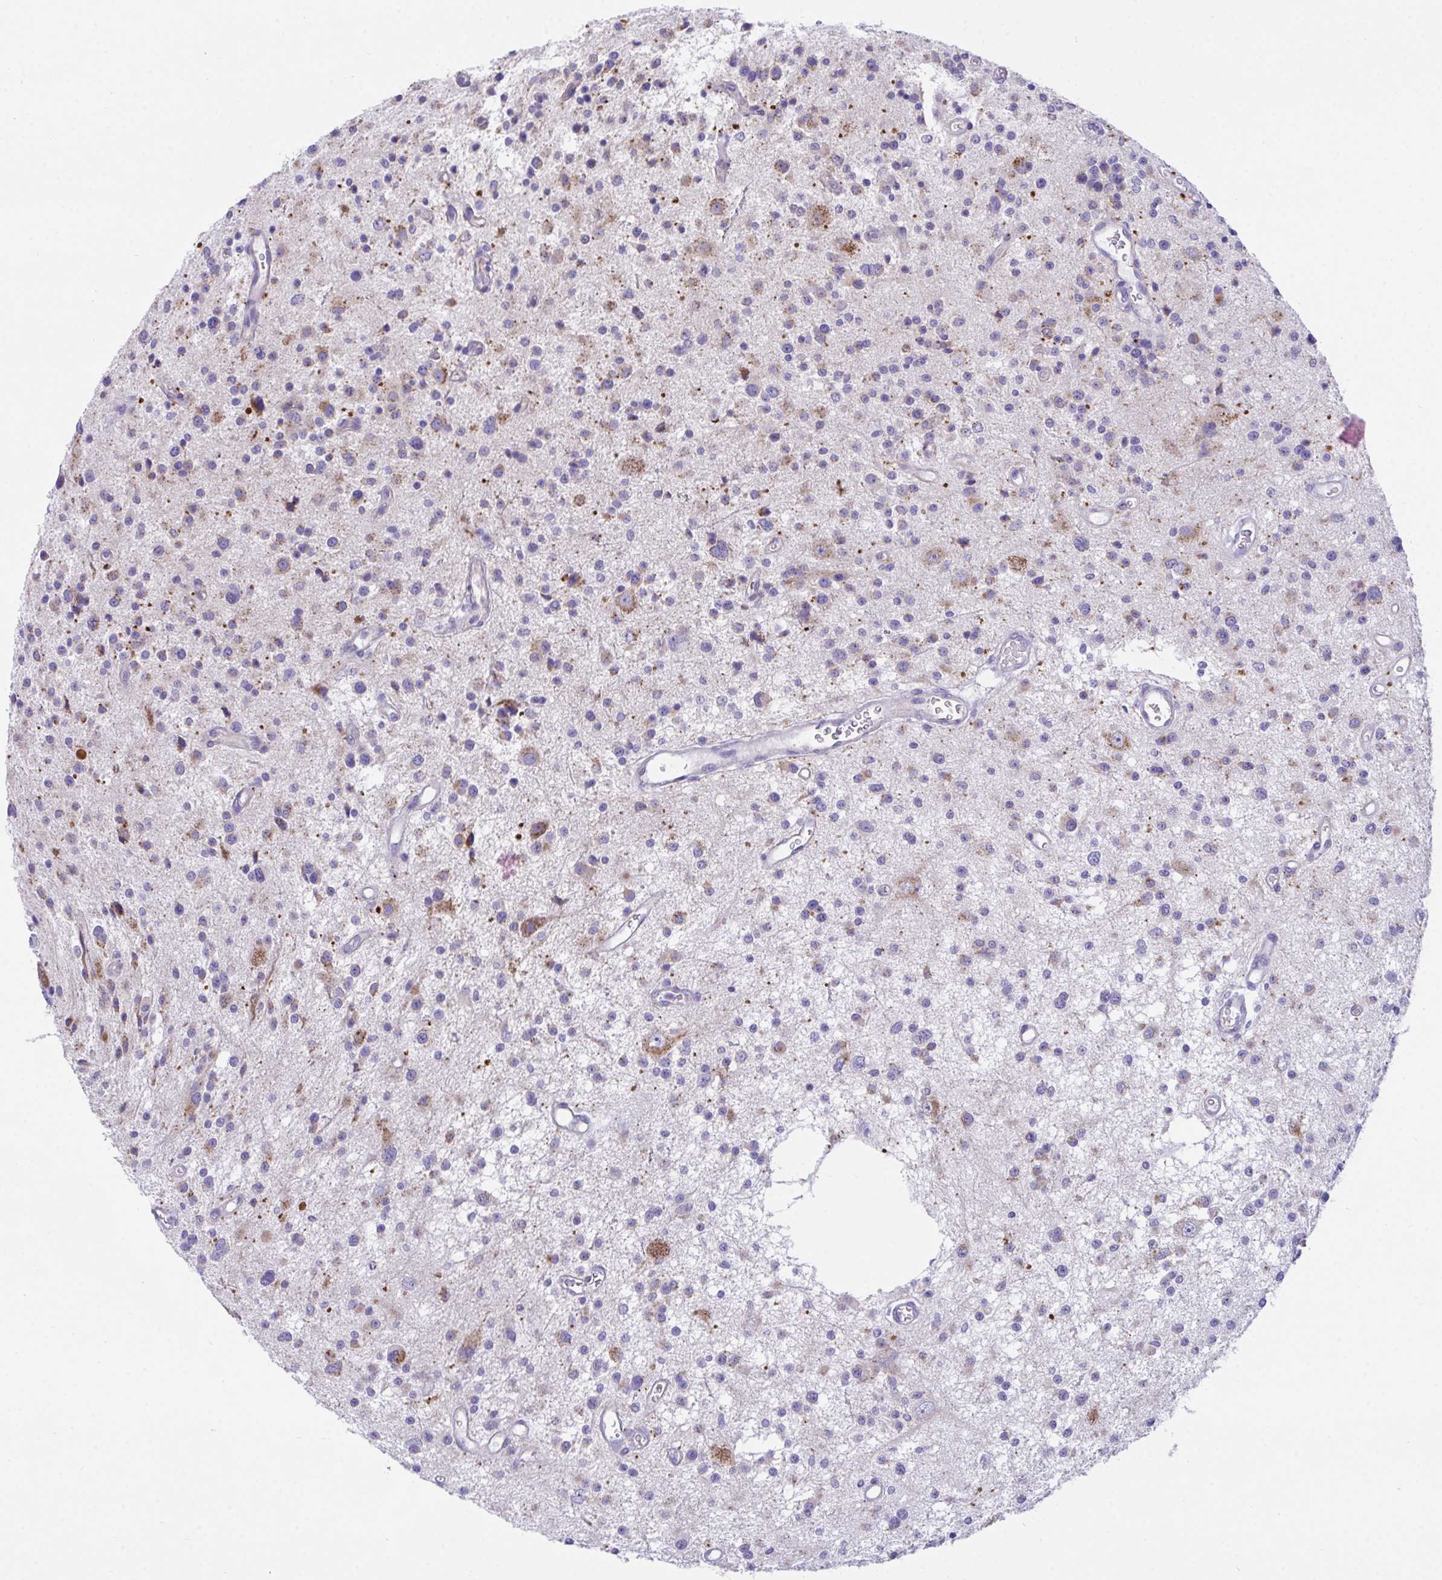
{"staining": {"intensity": "moderate", "quantity": "25%-75%", "location": "cytoplasmic/membranous"}, "tissue": "glioma", "cell_type": "Tumor cells", "image_type": "cancer", "snomed": [{"axis": "morphology", "description": "Glioma, malignant, Low grade"}, {"axis": "topography", "description": "Brain"}], "caption": "About 25%-75% of tumor cells in malignant glioma (low-grade) reveal moderate cytoplasmic/membranous protein staining as visualized by brown immunohistochemical staining.", "gene": "TMEM106B", "patient": {"sex": "male", "age": 43}}